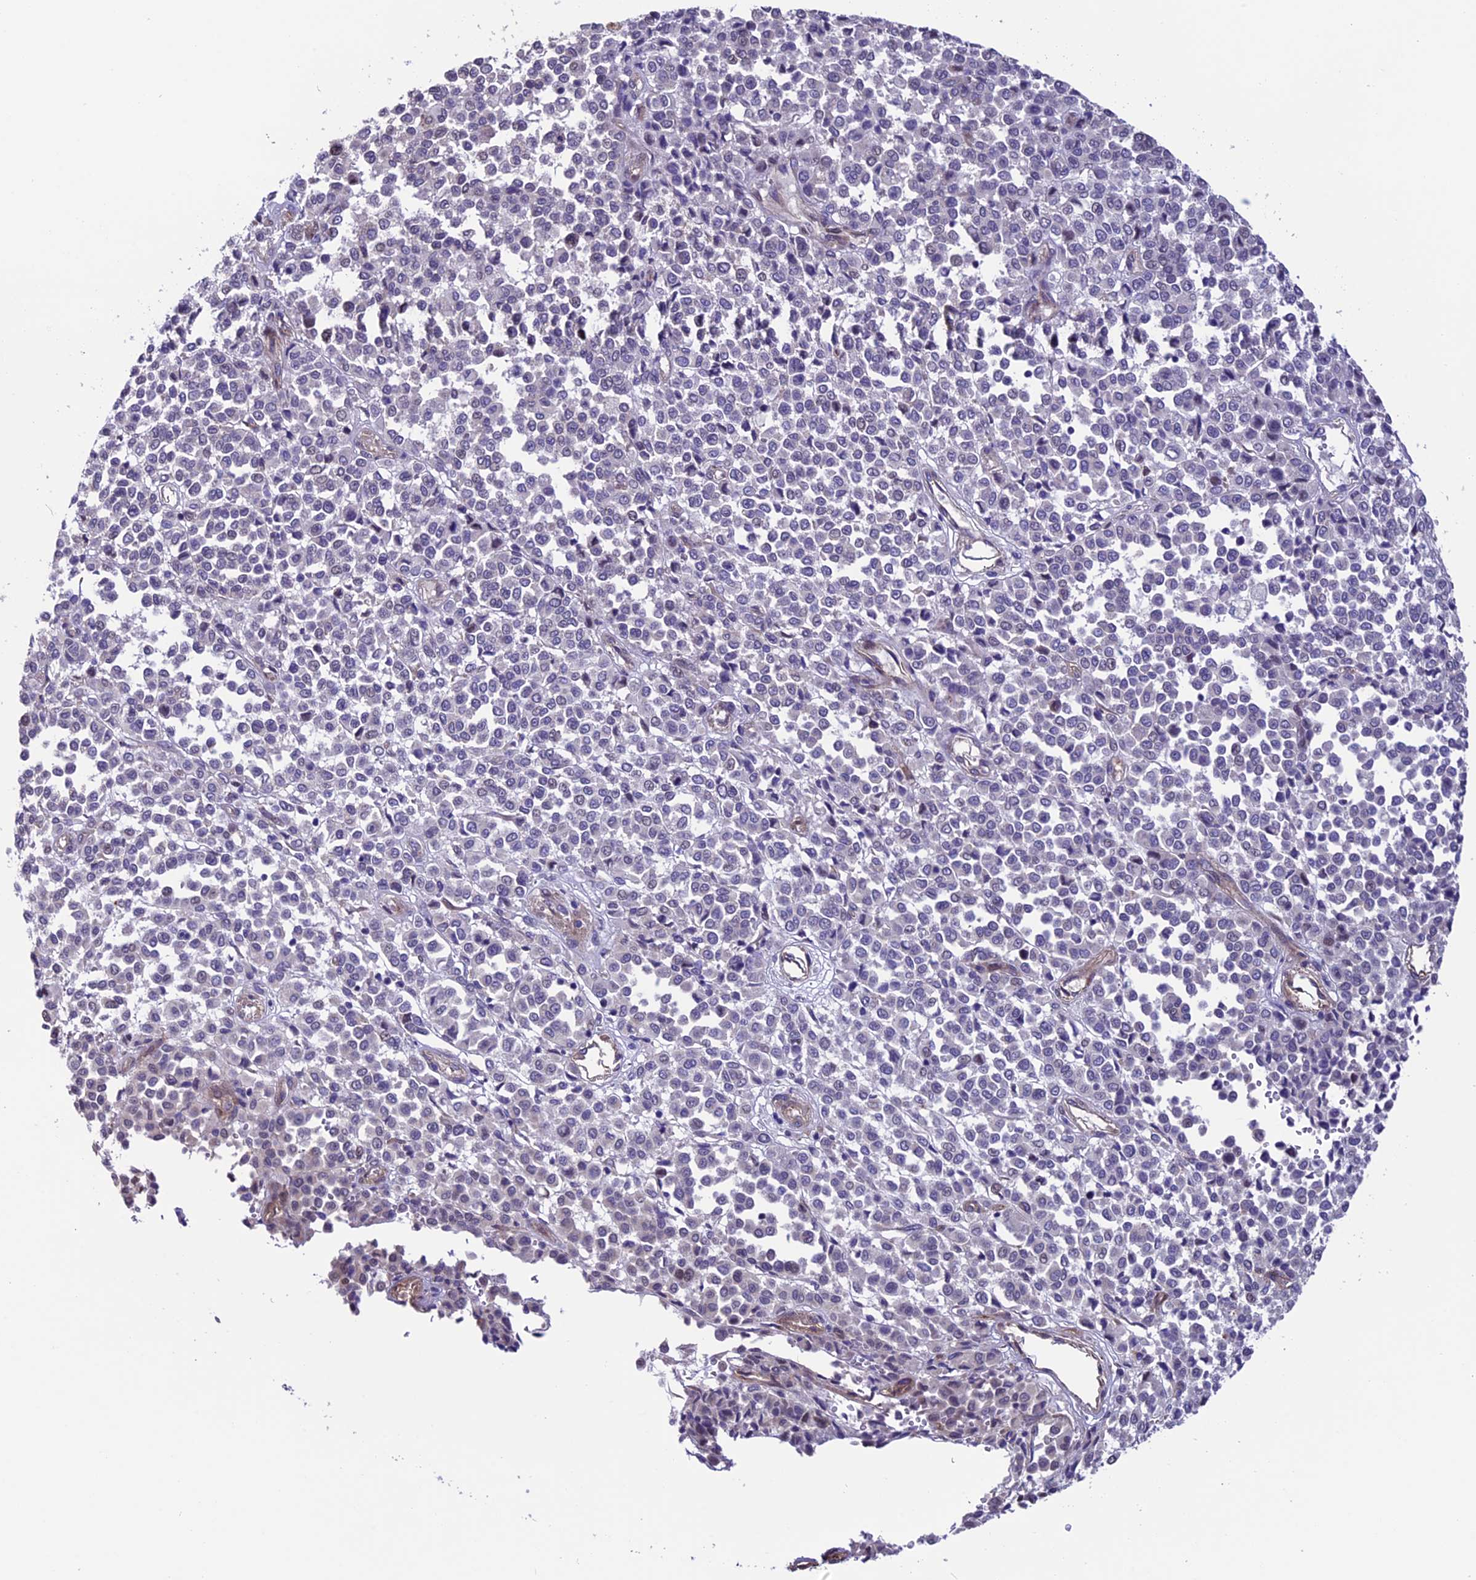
{"staining": {"intensity": "negative", "quantity": "none", "location": "none"}, "tissue": "melanoma", "cell_type": "Tumor cells", "image_type": "cancer", "snomed": [{"axis": "morphology", "description": "Malignant melanoma, Metastatic site"}, {"axis": "topography", "description": "Pancreas"}], "caption": "Tumor cells are negative for protein expression in human melanoma.", "gene": "TMEM171", "patient": {"sex": "female", "age": 30}}